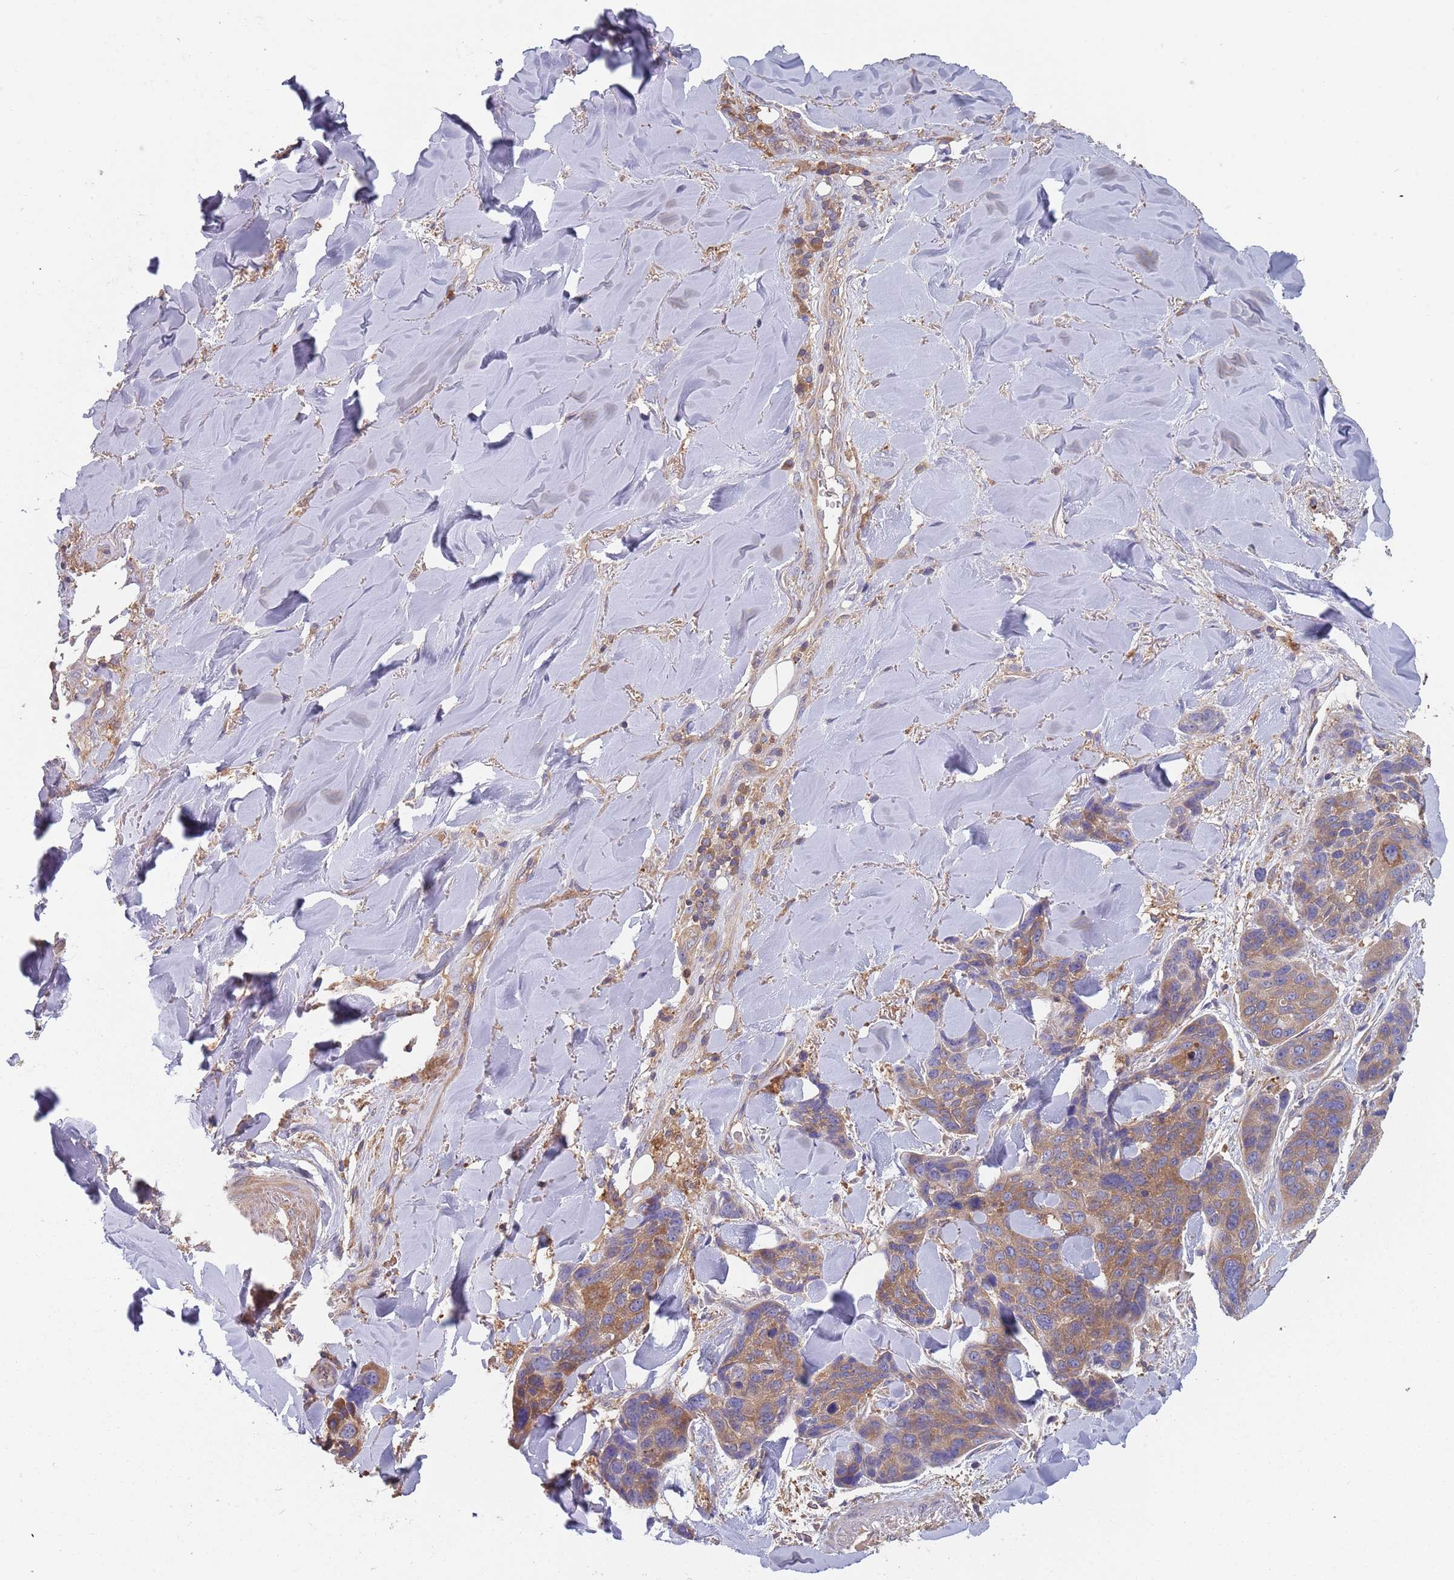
{"staining": {"intensity": "moderate", "quantity": ">75%", "location": "cytoplasmic/membranous"}, "tissue": "skin cancer", "cell_type": "Tumor cells", "image_type": "cancer", "snomed": [{"axis": "morphology", "description": "Basal cell carcinoma"}, {"axis": "topography", "description": "Skin"}], "caption": "Skin basal cell carcinoma stained with a brown dye demonstrates moderate cytoplasmic/membranous positive positivity in approximately >75% of tumor cells.", "gene": "GDI2", "patient": {"sex": "female", "age": 74}}